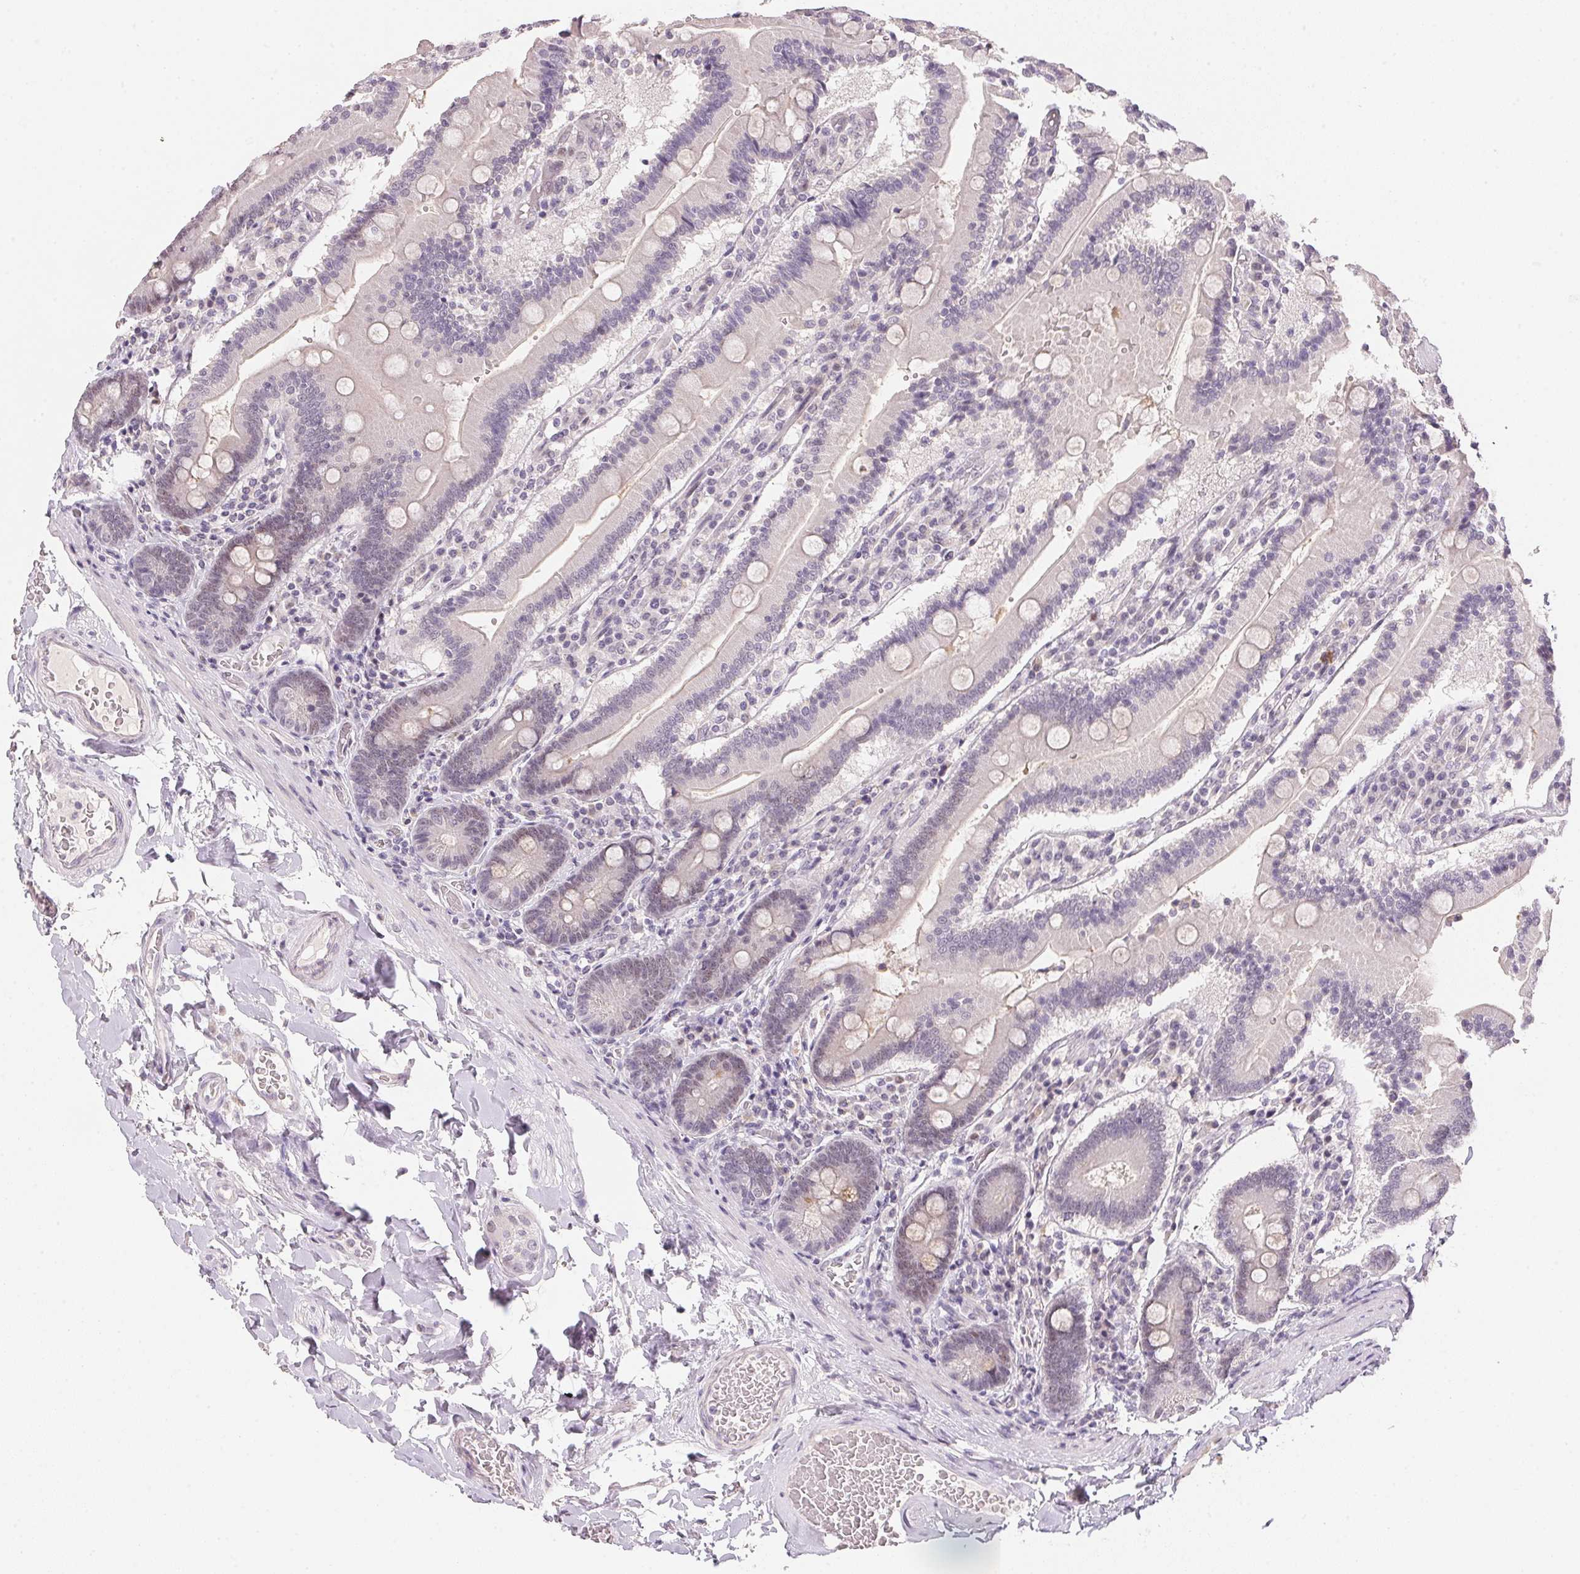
{"staining": {"intensity": "negative", "quantity": "none", "location": "none"}, "tissue": "duodenum", "cell_type": "Glandular cells", "image_type": "normal", "snomed": [{"axis": "morphology", "description": "Normal tissue, NOS"}, {"axis": "topography", "description": "Duodenum"}], "caption": "A high-resolution photomicrograph shows immunohistochemistry (IHC) staining of unremarkable duodenum, which displays no significant positivity in glandular cells.", "gene": "POLR3G", "patient": {"sex": "female", "age": 62}}